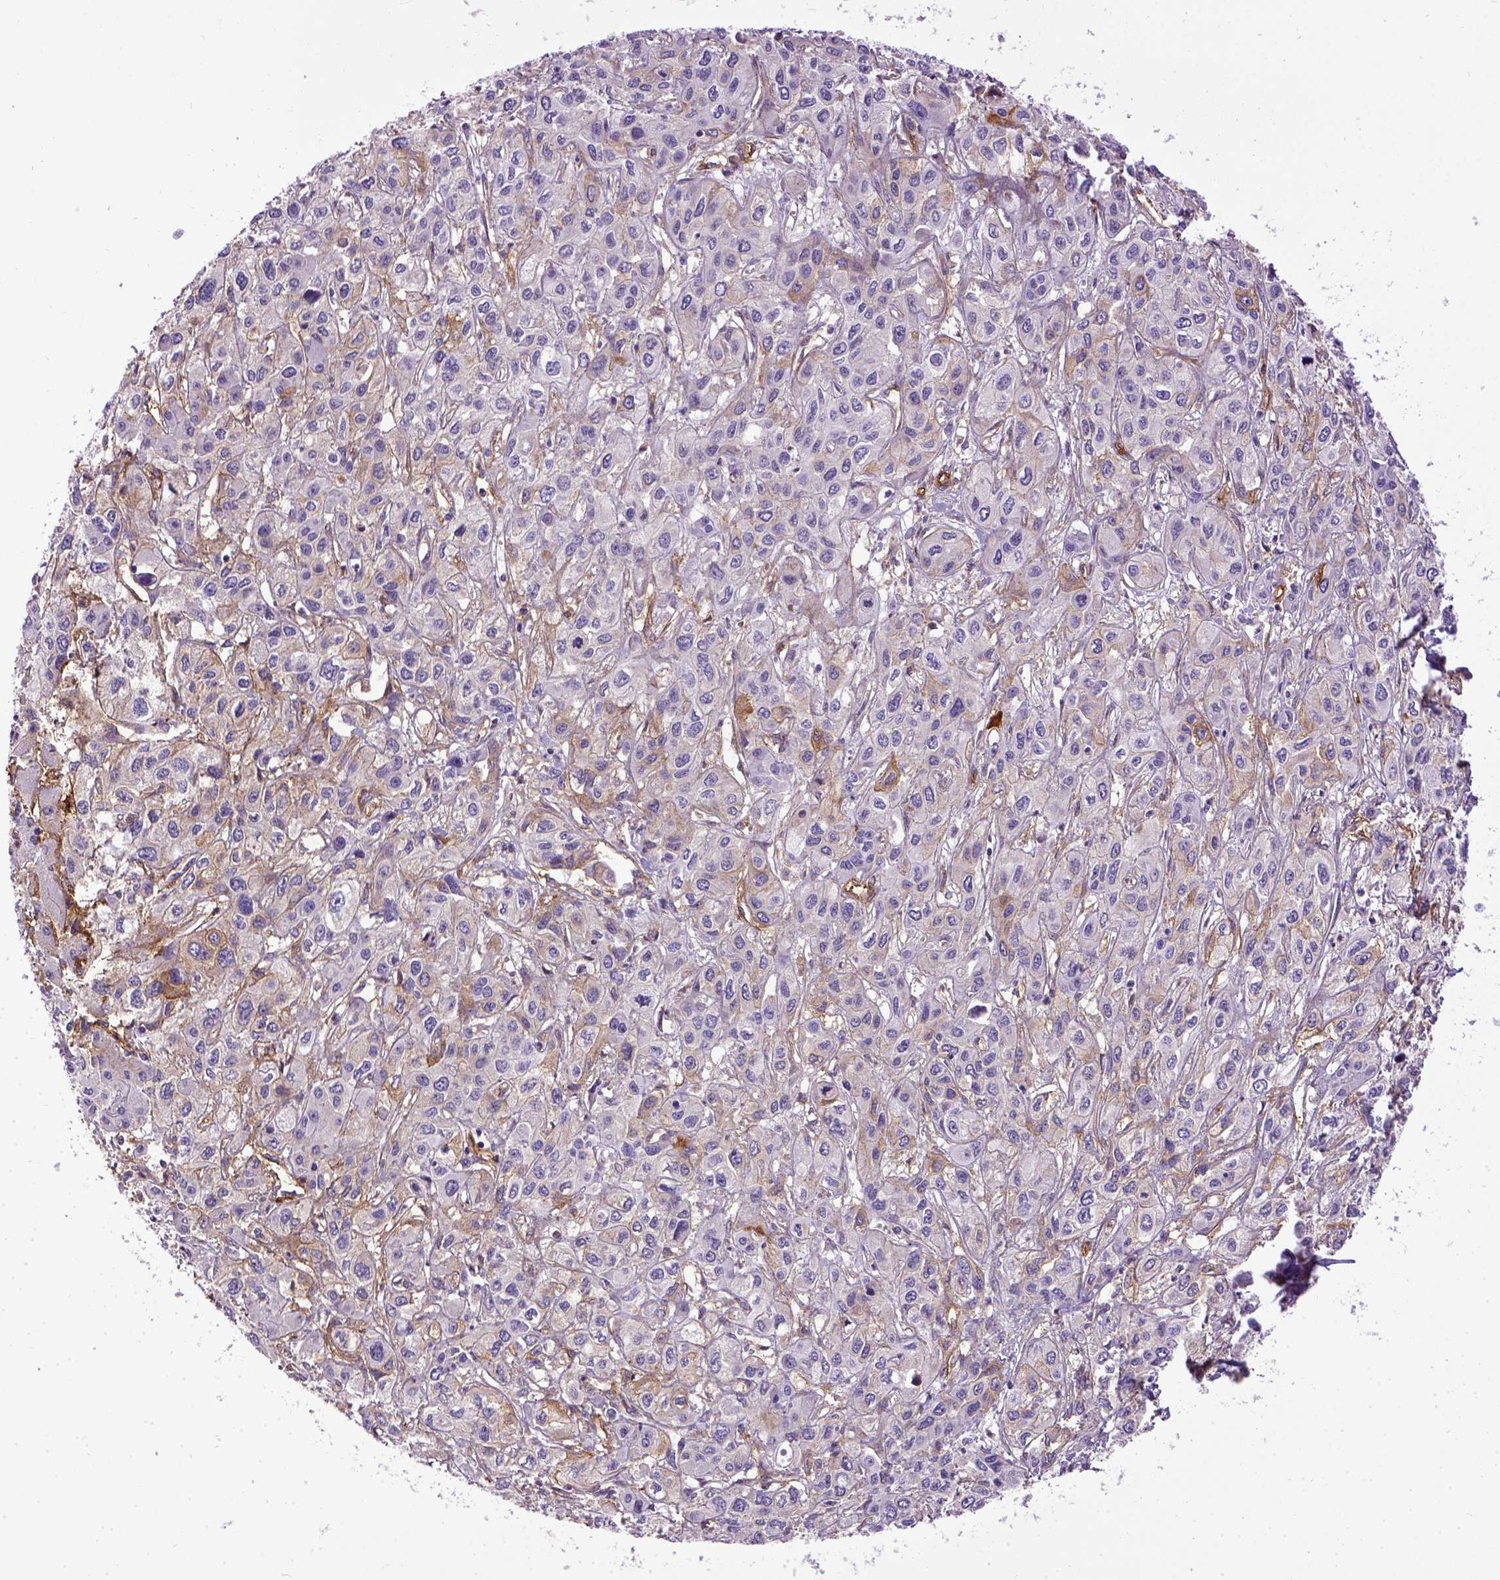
{"staining": {"intensity": "weak", "quantity": "<25%", "location": "cytoplasmic/membranous"}, "tissue": "liver cancer", "cell_type": "Tumor cells", "image_type": "cancer", "snomed": [{"axis": "morphology", "description": "Cholangiocarcinoma"}, {"axis": "topography", "description": "Liver"}], "caption": "Immunohistochemistry of human liver cancer (cholangiocarcinoma) reveals no positivity in tumor cells.", "gene": "ENG", "patient": {"sex": "female", "age": 66}}